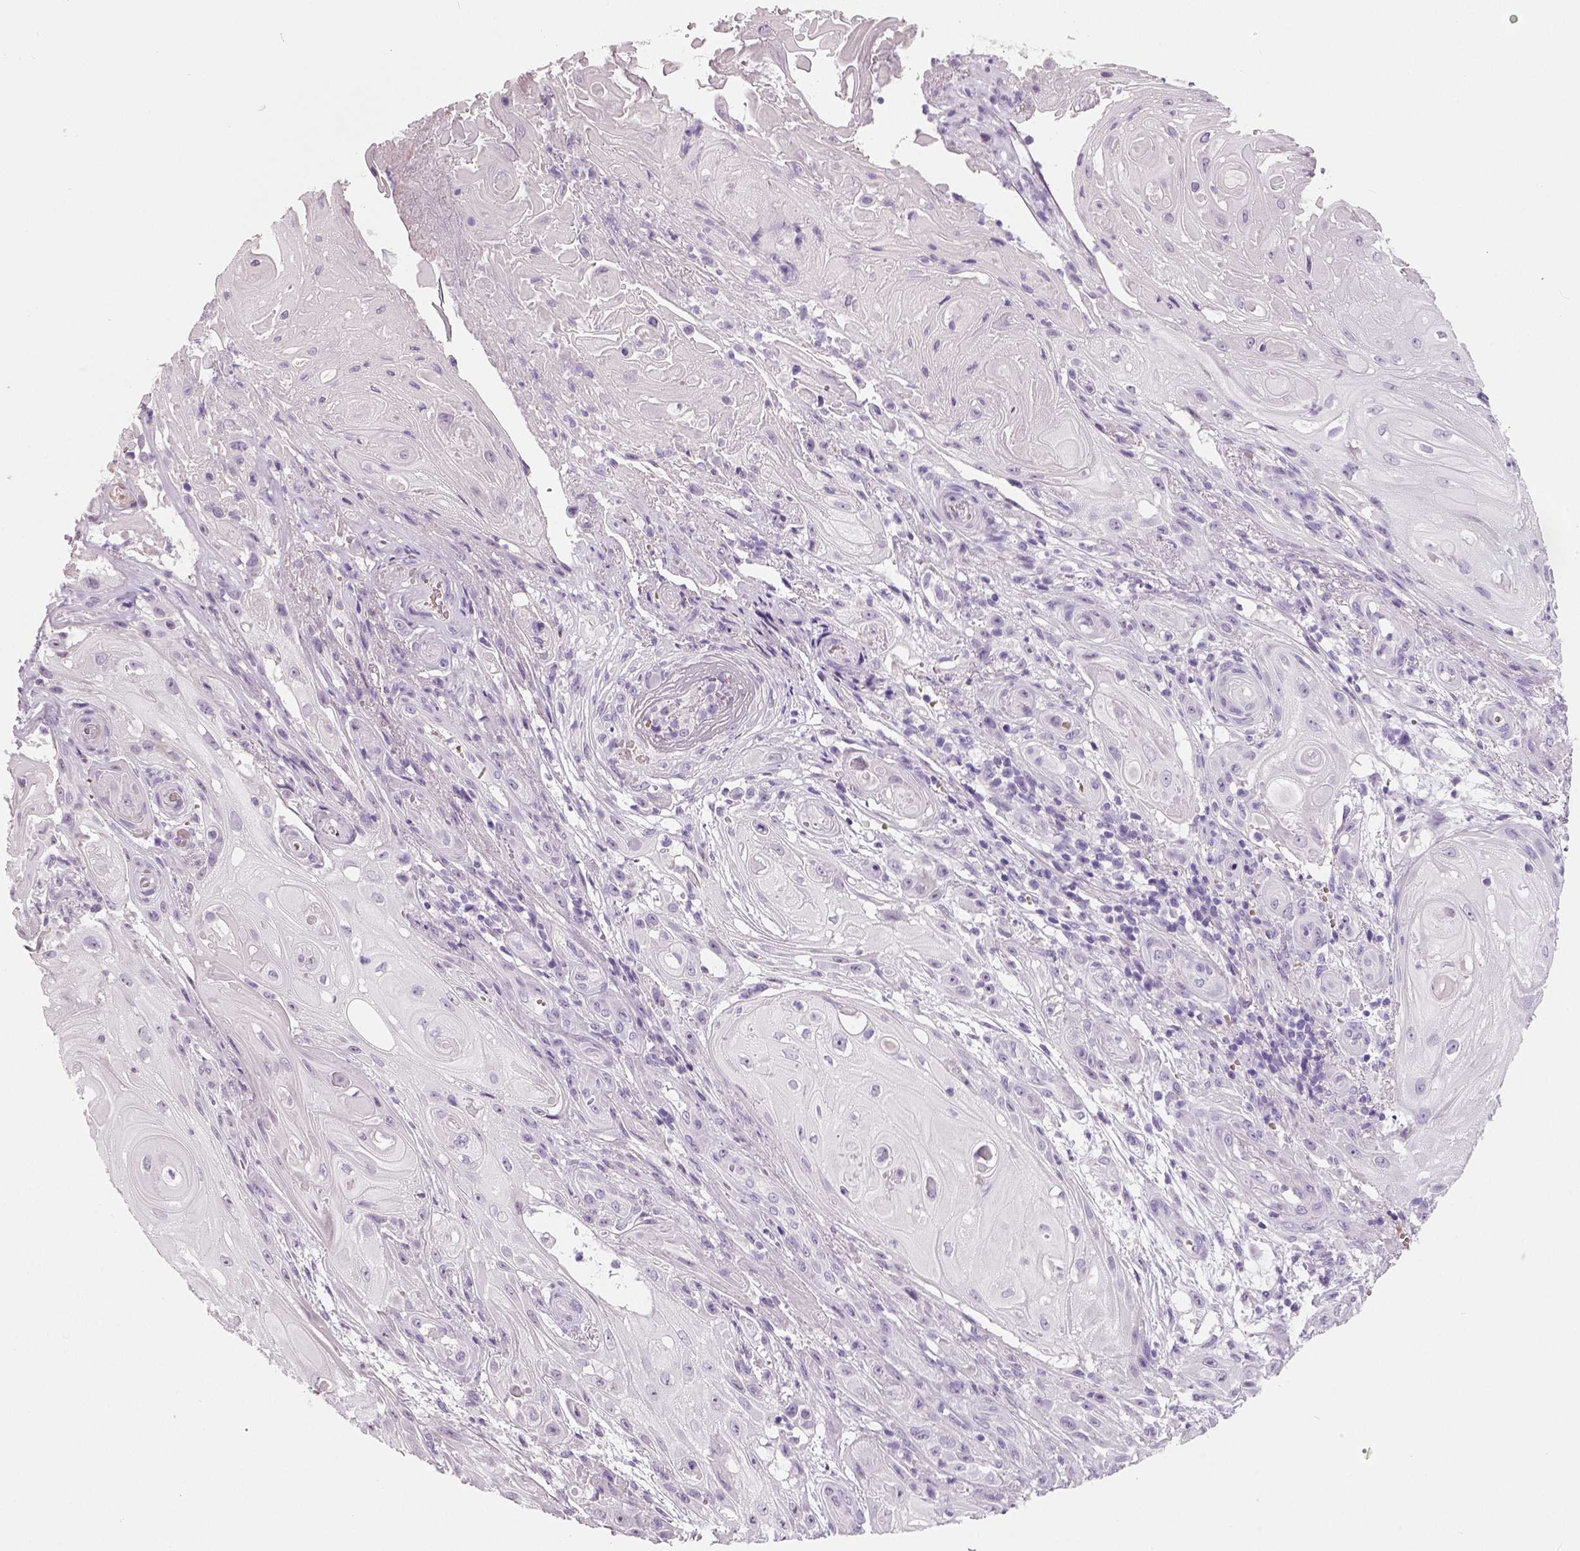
{"staining": {"intensity": "negative", "quantity": "none", "location": "none"}, "tissue": "skin cancer", "cell_type": "Tumor cells", "image_type": "cancer", "snomed": [{"axis": "morphology", "description": "Squamous cell carcinoma, NOS"}, {"axis": "topography", "description": "Skin"}], "caption": "Skin squamous cell carcinoma was stained to show a protein in brown. There is no significant positivity in tumor cells. (Stains: DAB (3,3'-diaminobenzidine) immunohistochemistry (IHC) with hematoxylin counter stain, Microscopy: brightfield microscopy at high magnification).", "gene": "TSPAN7", "patient": {"sex": "male", "age": 62}}